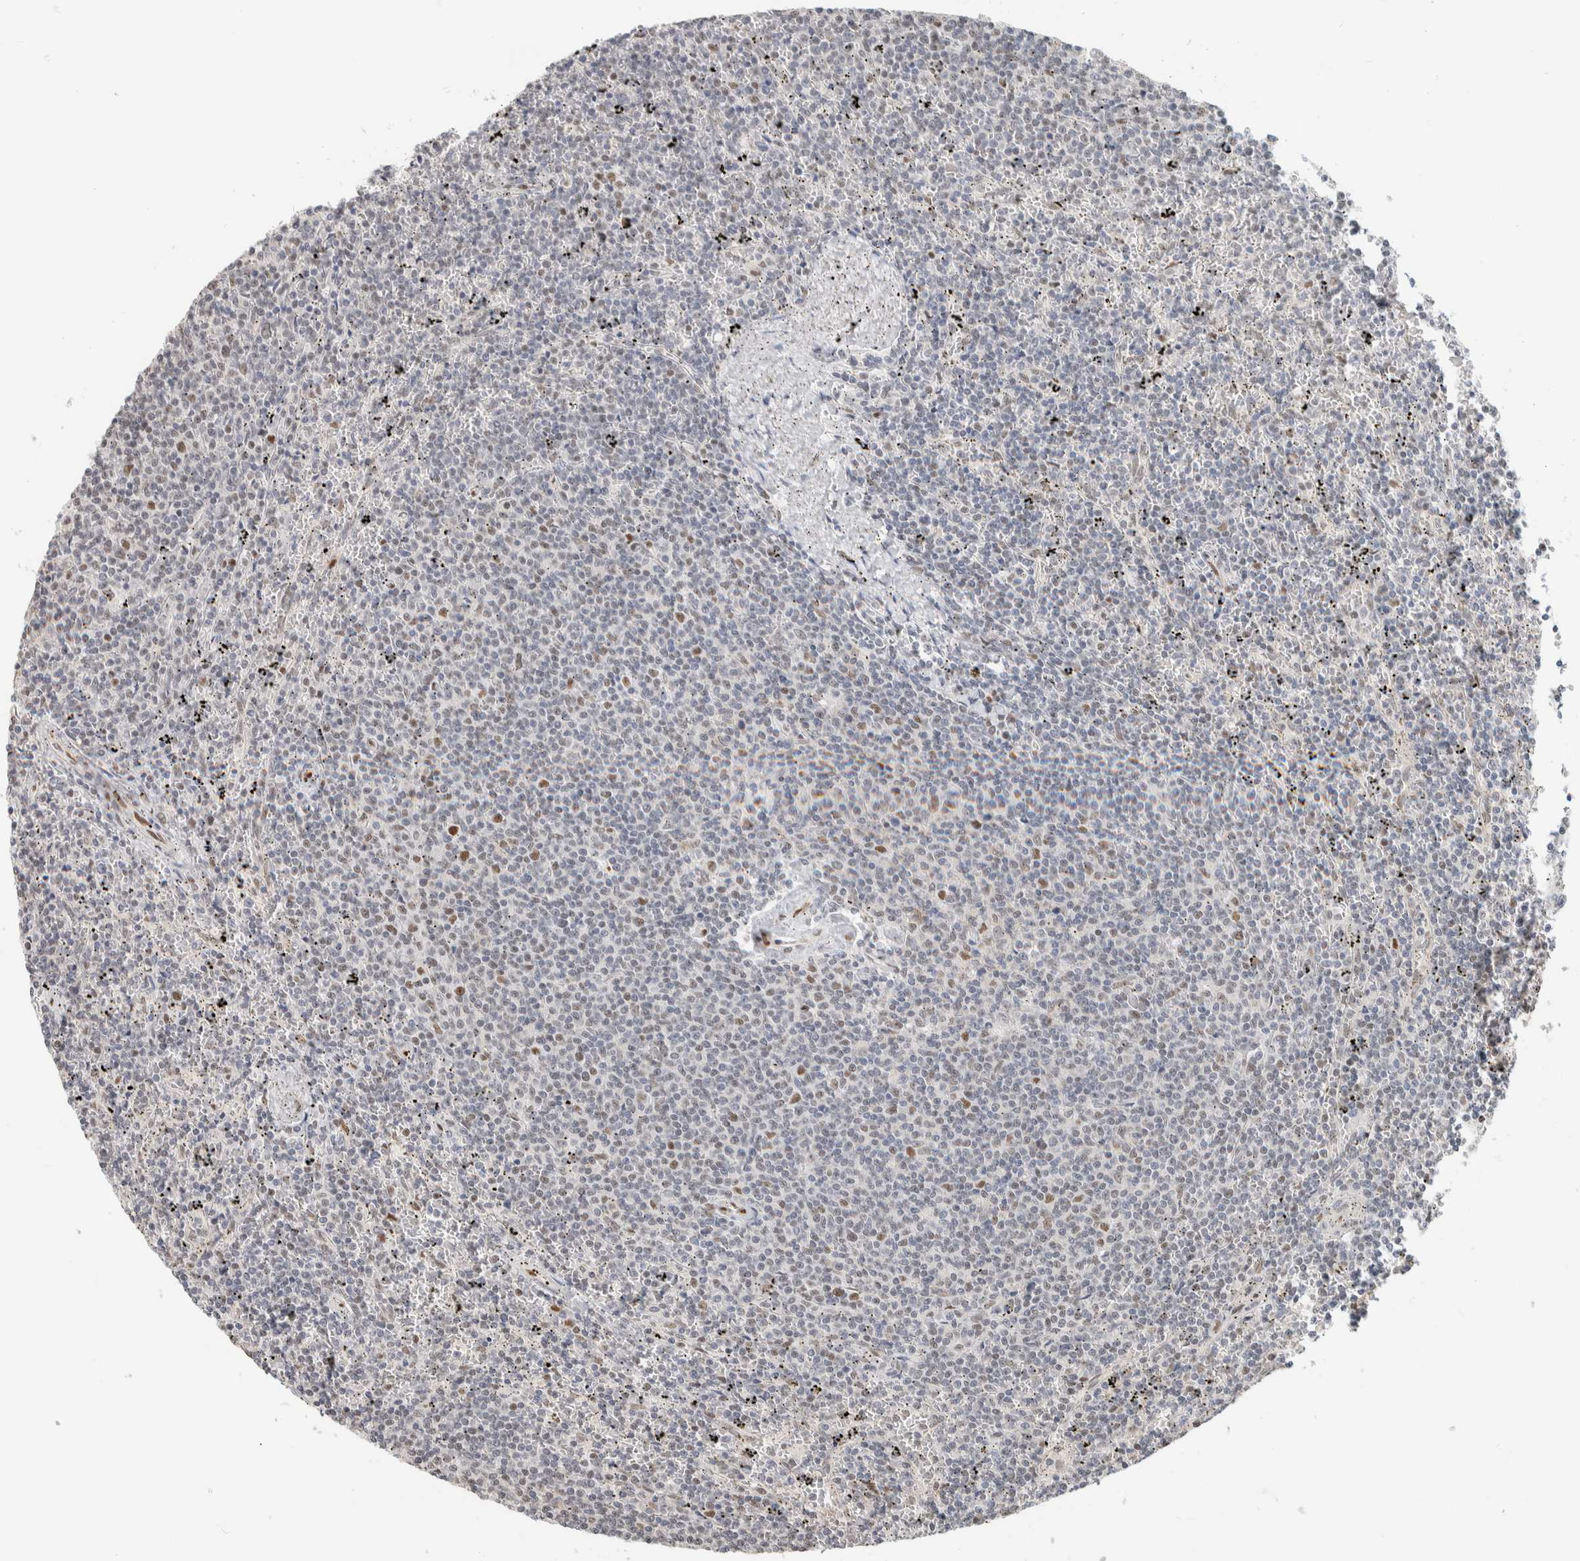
{"staining": {"intensity": "weak", "quantity": "<25%", "location": "nuclear"}, "tissue": "lymphoma", "cell_type": "Tumor cells", "image_type": "cancer", "snomed": [{"axis": "morphology", "description": "Malignant lymphoma, non-Hodgkin's type, Low grade"}, {"axis": "topography", "description": "Spleen"}], "caption": "Protein analysis of malignant lymphoma, non-Hodgkin's type (low-grade) displays no significant positivity in tumor cells.", "gene": "PUS7", "patient": {"sex": "female", "age": 50}}